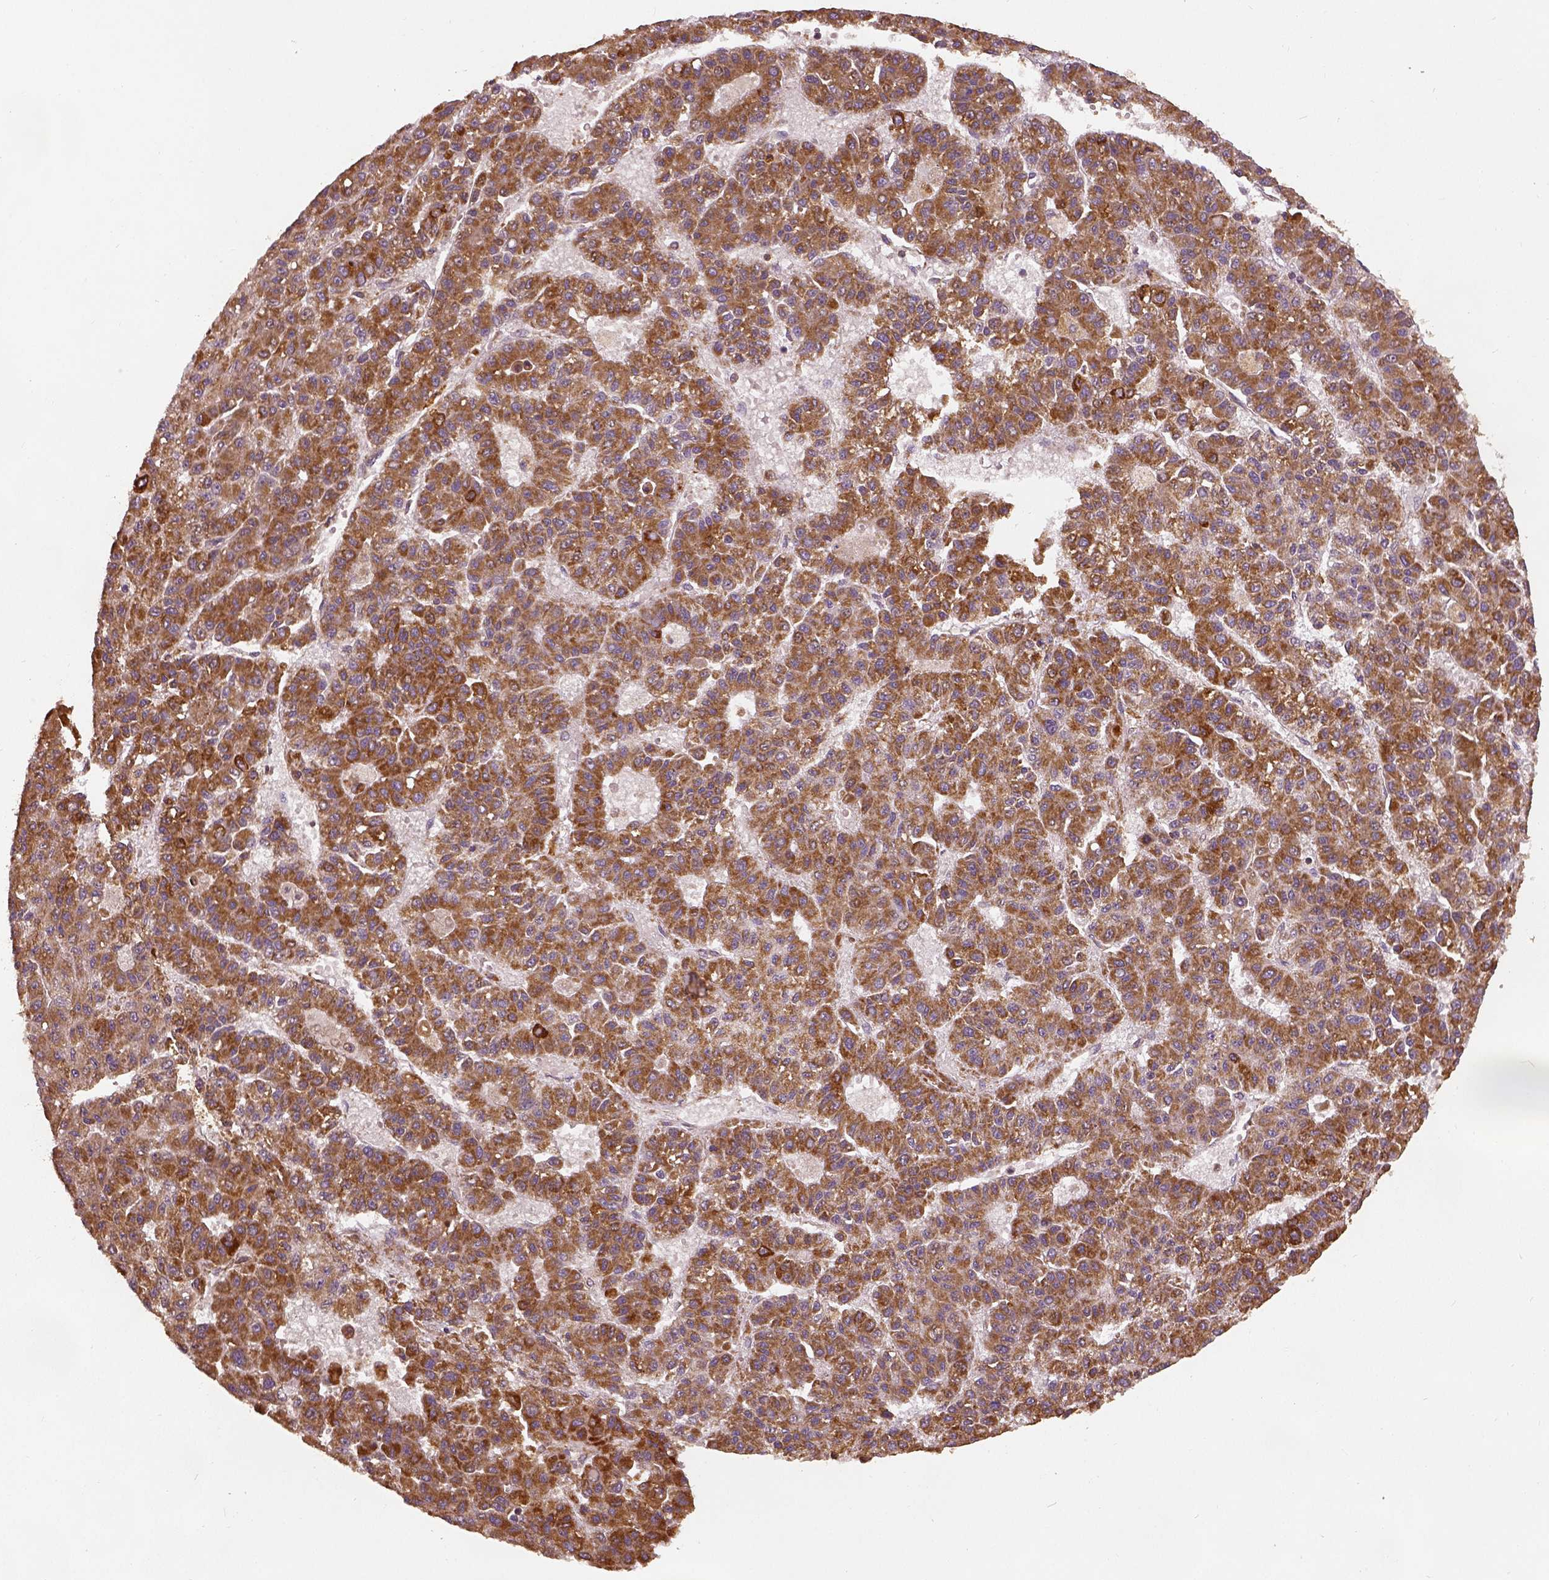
{"staining": {"intensity": "moderate", "quantity": ">75%", "location": "cytoplasmic/membranous"}, "tissue": "liver cancer", "cell_type": "Tumor cells", "image_type": "cancer", "snomed": [{"axis": "morphology", "description": "Carcinoma, Hepatocellular, NOS"}, {"axis": "topography", "description": "Liver"}], "caption": "Immunohistochemical staining of hepatocellular carcinoma (liver) reveals moderate cytoplasmic/membranous protein staining in about >75% of tumor cells.", "gene": "PGAM5", "patient": {"sex": "male", "age": 70}}